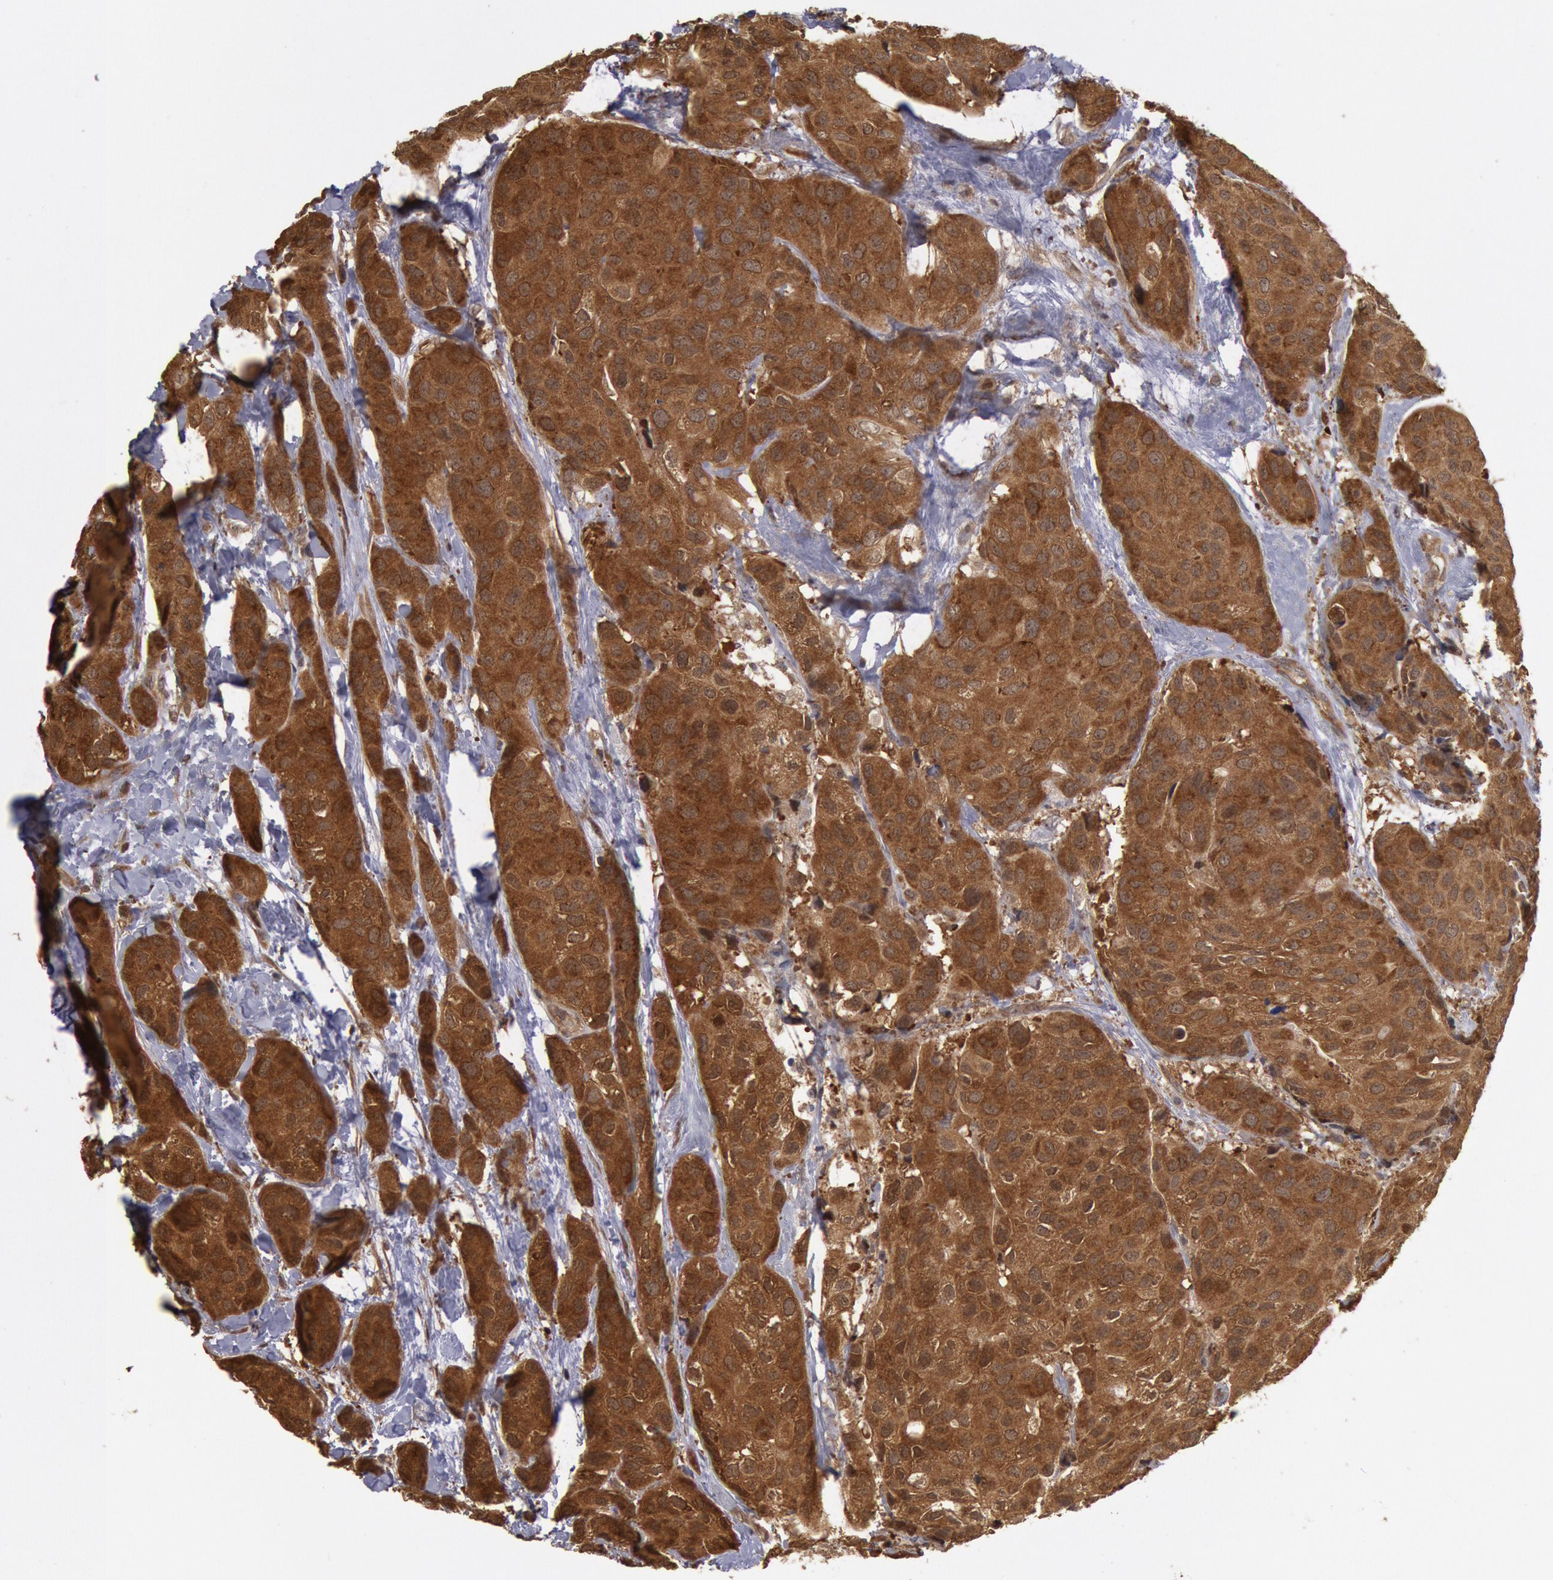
{"staining": {"intensity": "strong", "quantity": ">75%", "location": "cytoplasmic/membranous,nuclear"}, "tissue": "breast cancer", "cell_type": "Tumor cells", "image_type": "cancer", "snomed": [{"axis": "morphology", "description": "Duct carcinoma"}, {"axis": "topography", "description": "Breast"}], "caption": "This histopathology image exhibits breast cancer stained with IHC to label a protein in brown. The cytoplasmic/membranous and nuclear of tumor cells show strong positivity for the protein. Nuclei are counter-stained blue.", "gene": "USP14", "patient": {"sex": "female", "age": 68}}